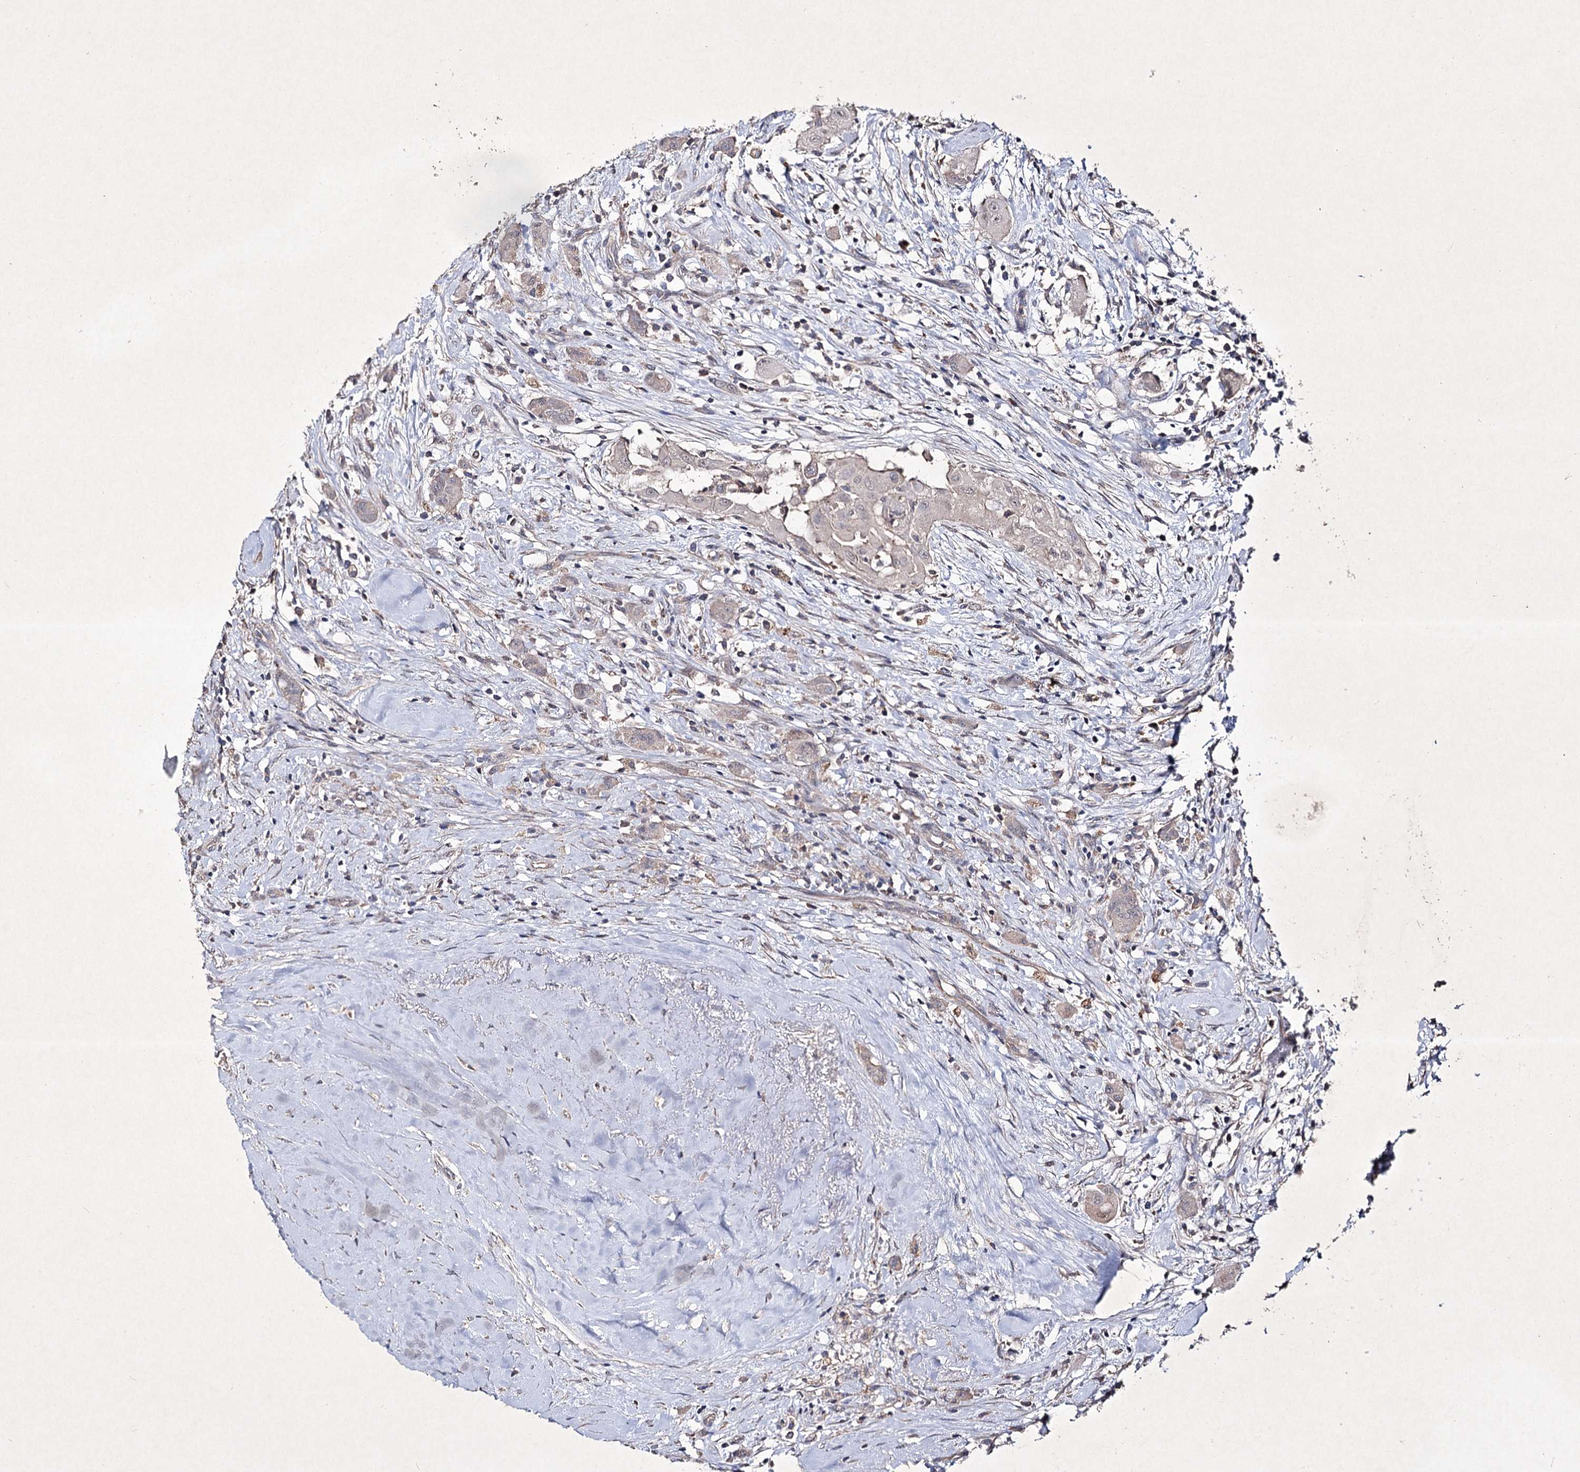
{"staining": {"intensity": "weak", "quantity": "<25%", "location": "cytoplasmic/membranous"}, "tissue": "thyroid cancer", "cell_type": "Tumor cells", "image_type": "cancer", "snomed": [{"axis": "morphology", "description": "Papillary adenocarcinoma, NOS"}, {"axis": "topography", "description": "Thyroid gland"}], "caption": "Tumor cells are negative for brown protein staining in papillary adenocarcinoma (thyroid).", "gene": "SEMA4G", "patient": {"sex": "female", "age": 59}}